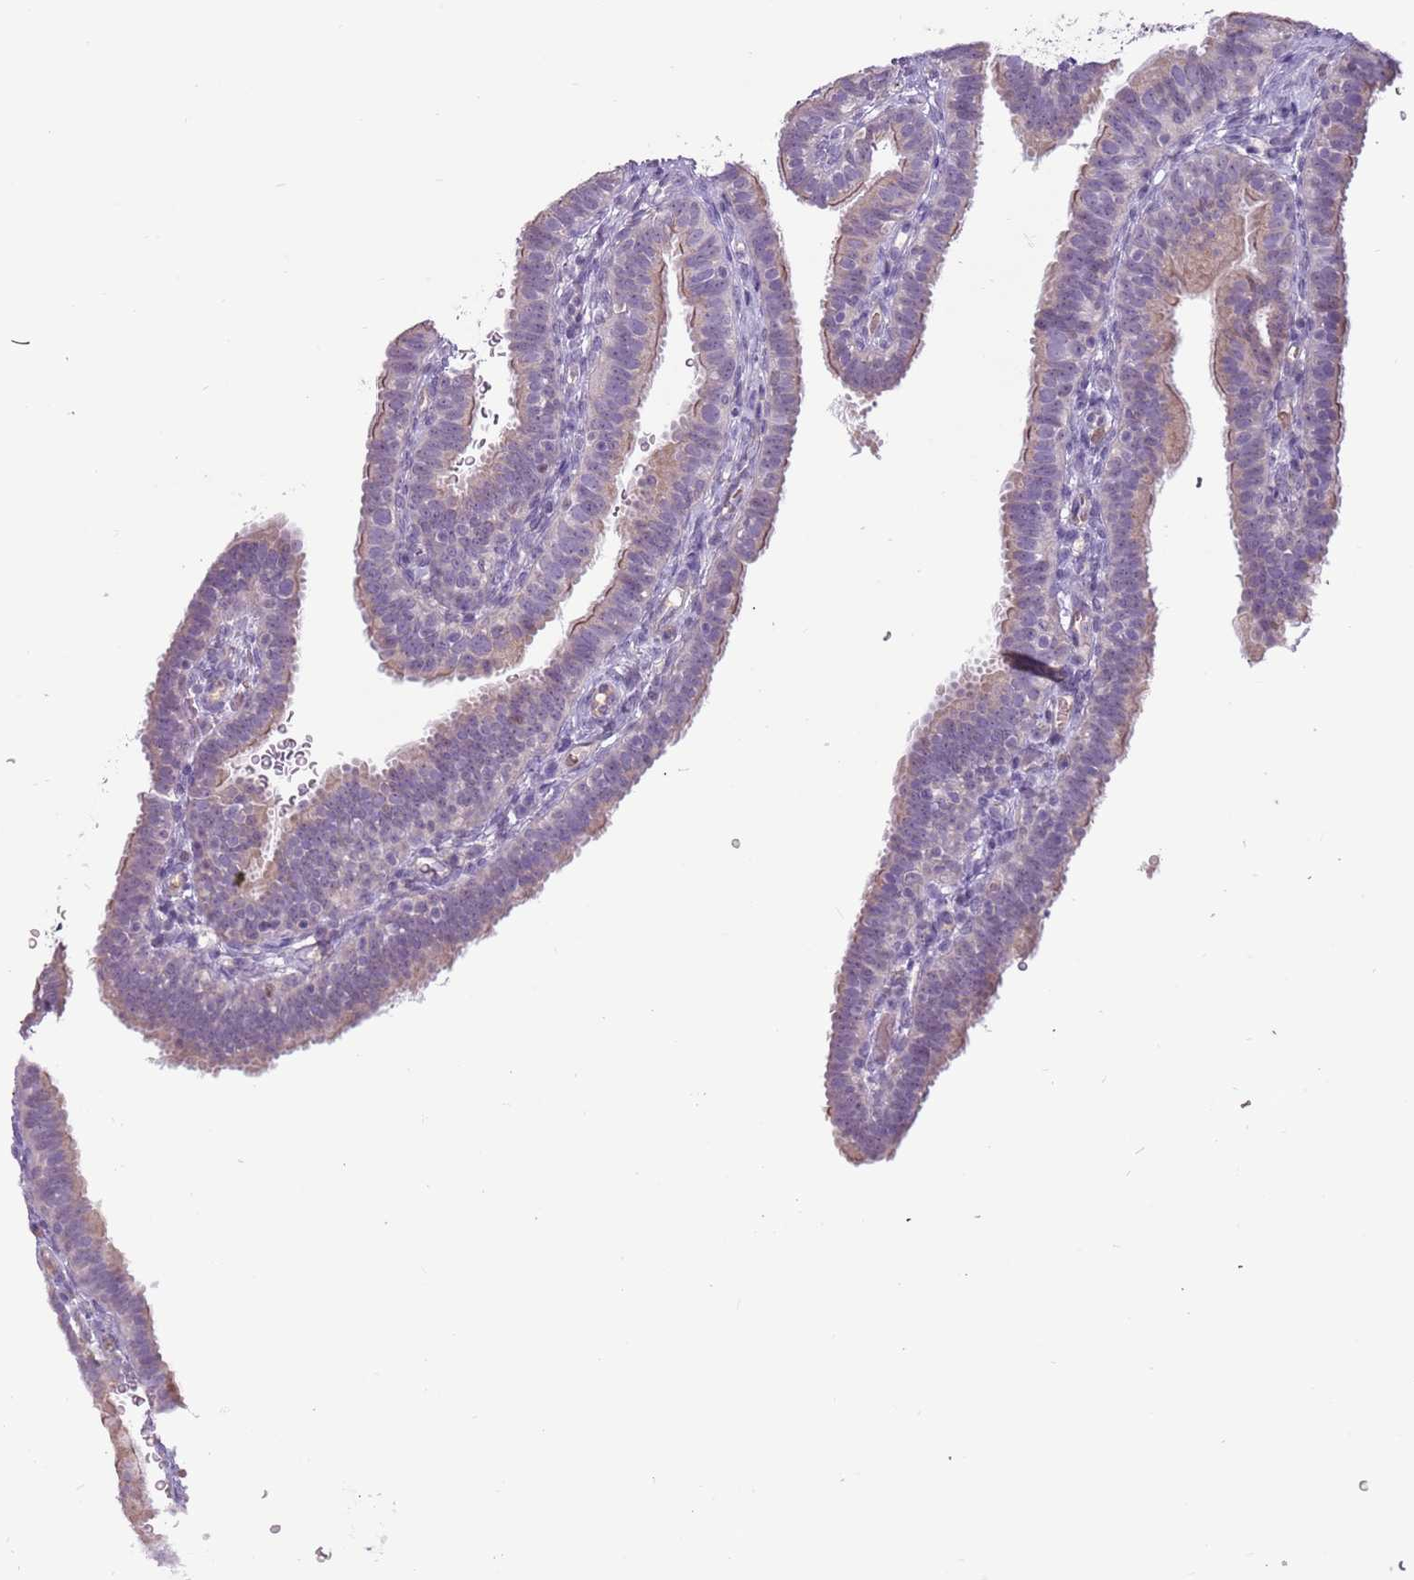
{"staining": {"intensity": "moderate", "quantity": "25%-75%", "location": "cytoplasmic/membranous,nuclear"}, "tissue": "fallopian tube", "cell_type": "Glandular cells", "image_type": "normal", "snomed": [{"axis": "morphology", "description": "Normal tissue, NOS"}, {"axis": "topography", "description": "Fallopian tube"}], "caption": "Fallopian tube stained with a brown dye displays moderate cytoplasmic/membranous,nuclear positive positivity in about 25%-75% of glandular cells.", "gene": "SYS1", "patient": {"sex": "female", "age": 41}}